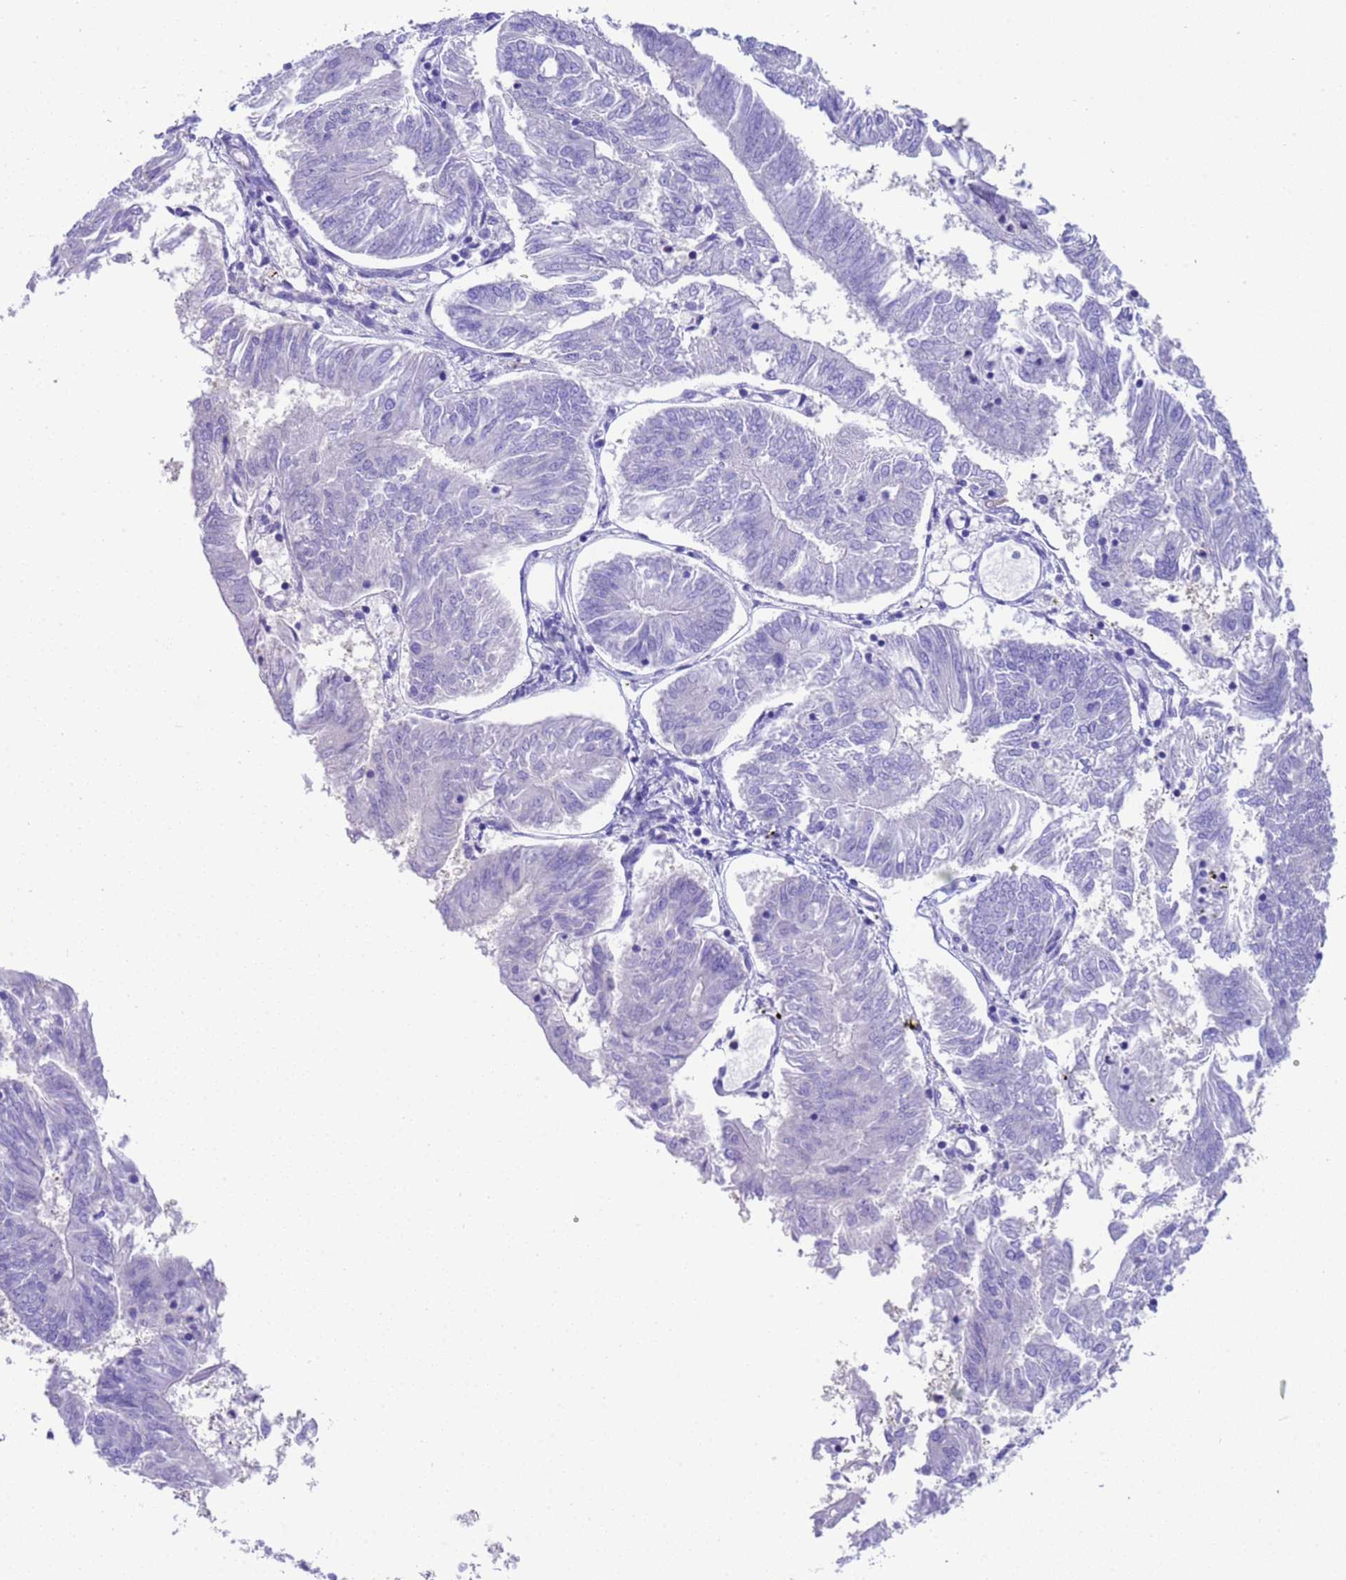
{"staining": {"intensity": "negative", "quantity": "none", "location": "none"}, "tissue": "endometrial cancer", "cell_type": "Tumor cells", "image_type": "cancer", "snomed": [{"axis": "morphology", "description": "Adenocarcinoma, NOS"}, {"axis": "topography", "description": "Endometrium"}], "caption": "This is an immunohistochemistry micrograph of human adenocarcinoma (endometrial). There is no expression in tumor cells.", "gene": "USP38", "patient": {"sex": "female", "age": 58}}